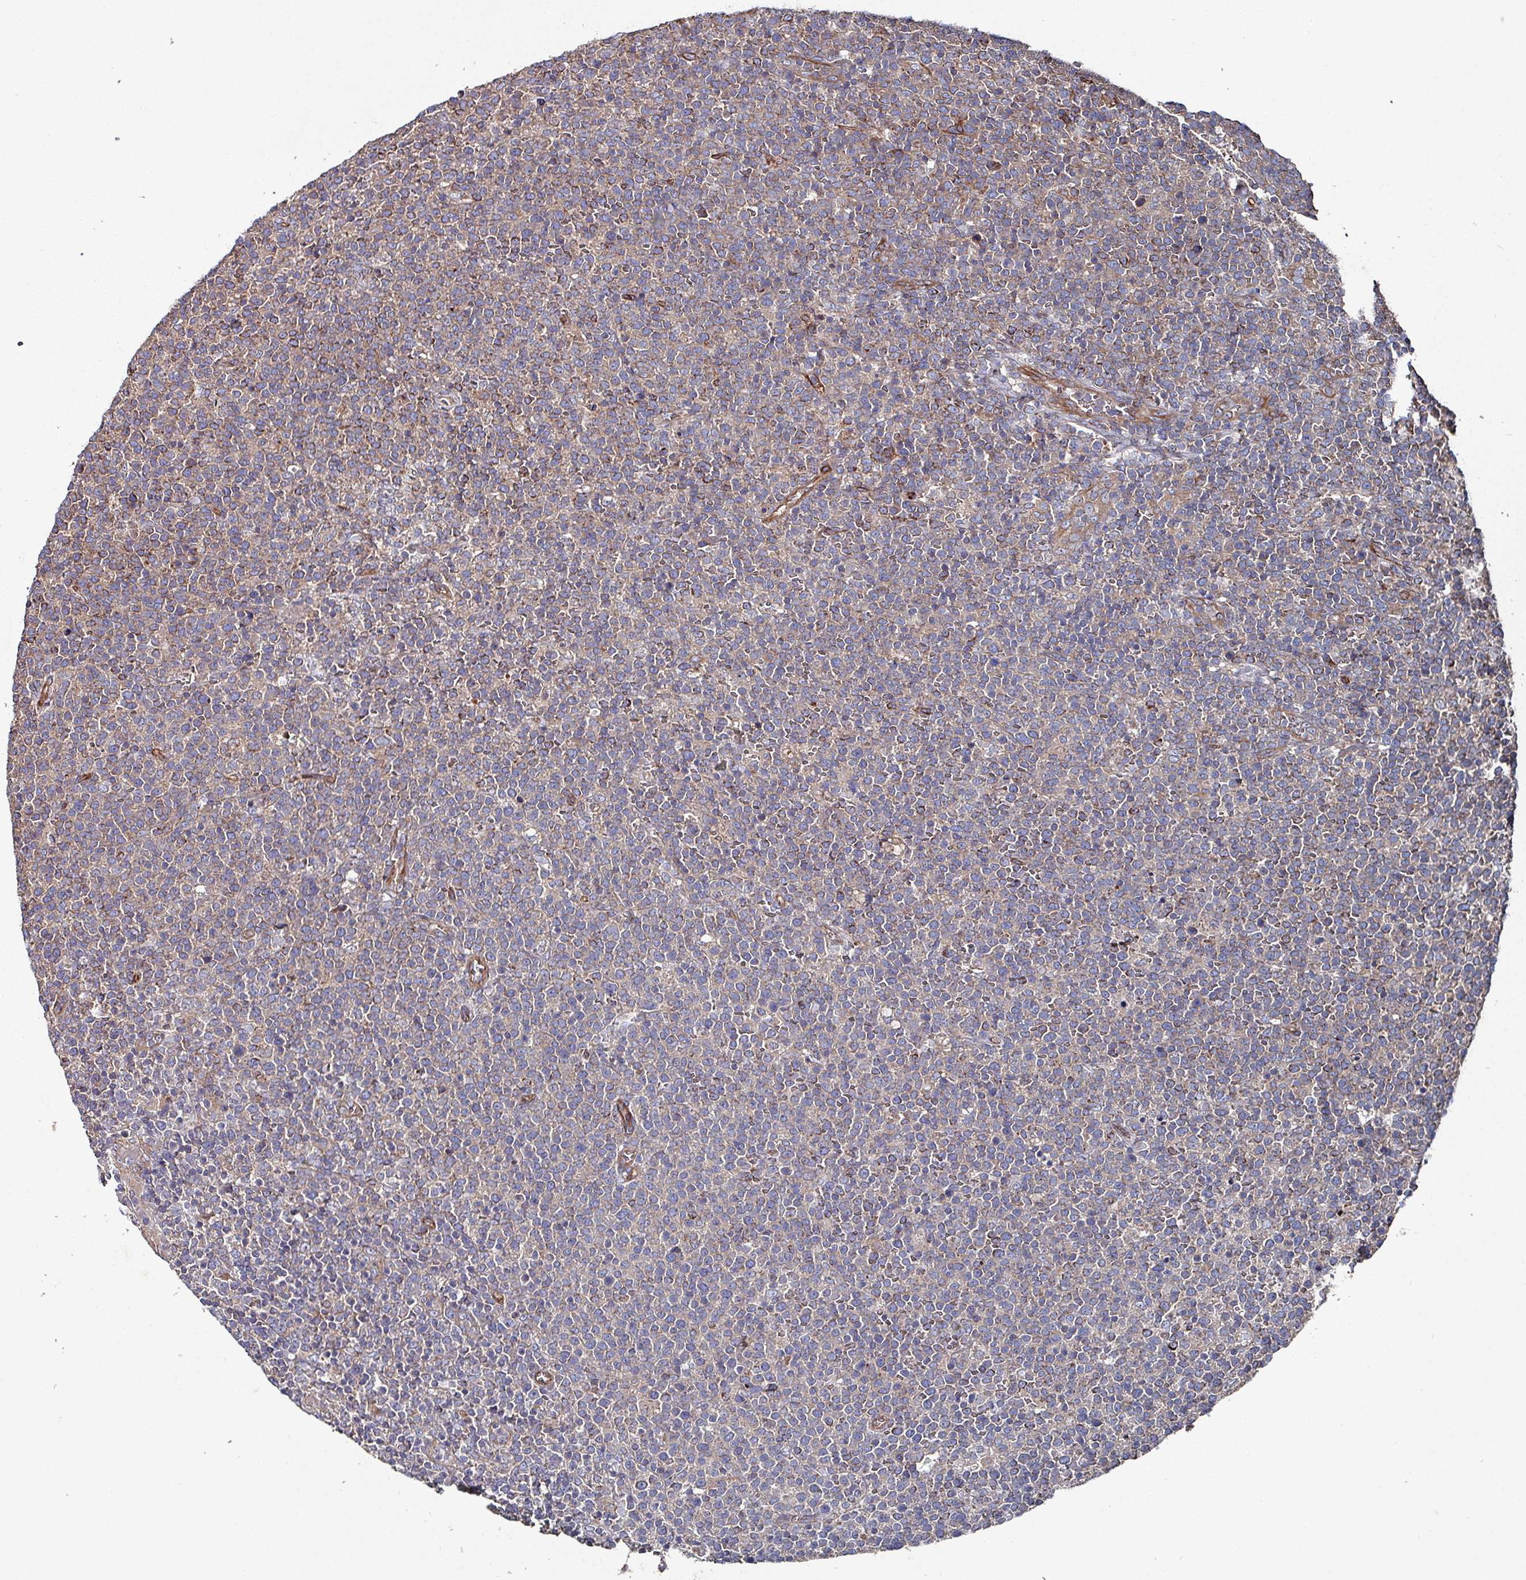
{"staining": {"intensity": "weak", "quantity": "<25%", "location": "cytoplasmic/membranous"}, "tissue": "lymphoma", "cell_type": "Tumor cells", "image_type": "cancer", "snomed": [{"axis": "morphology", "description": "Malignant lymphoma, non-Hodgkin's type, High grade"}, {"axis": "topography", "description": "Lymph node"}], "caption": "Tumor cells show no significant protein expression in malignant lymphoma, non-Hodgkin's type (high-grade).", "gene": "ANO10", "patient": {"sex": "male", "age": 61}}